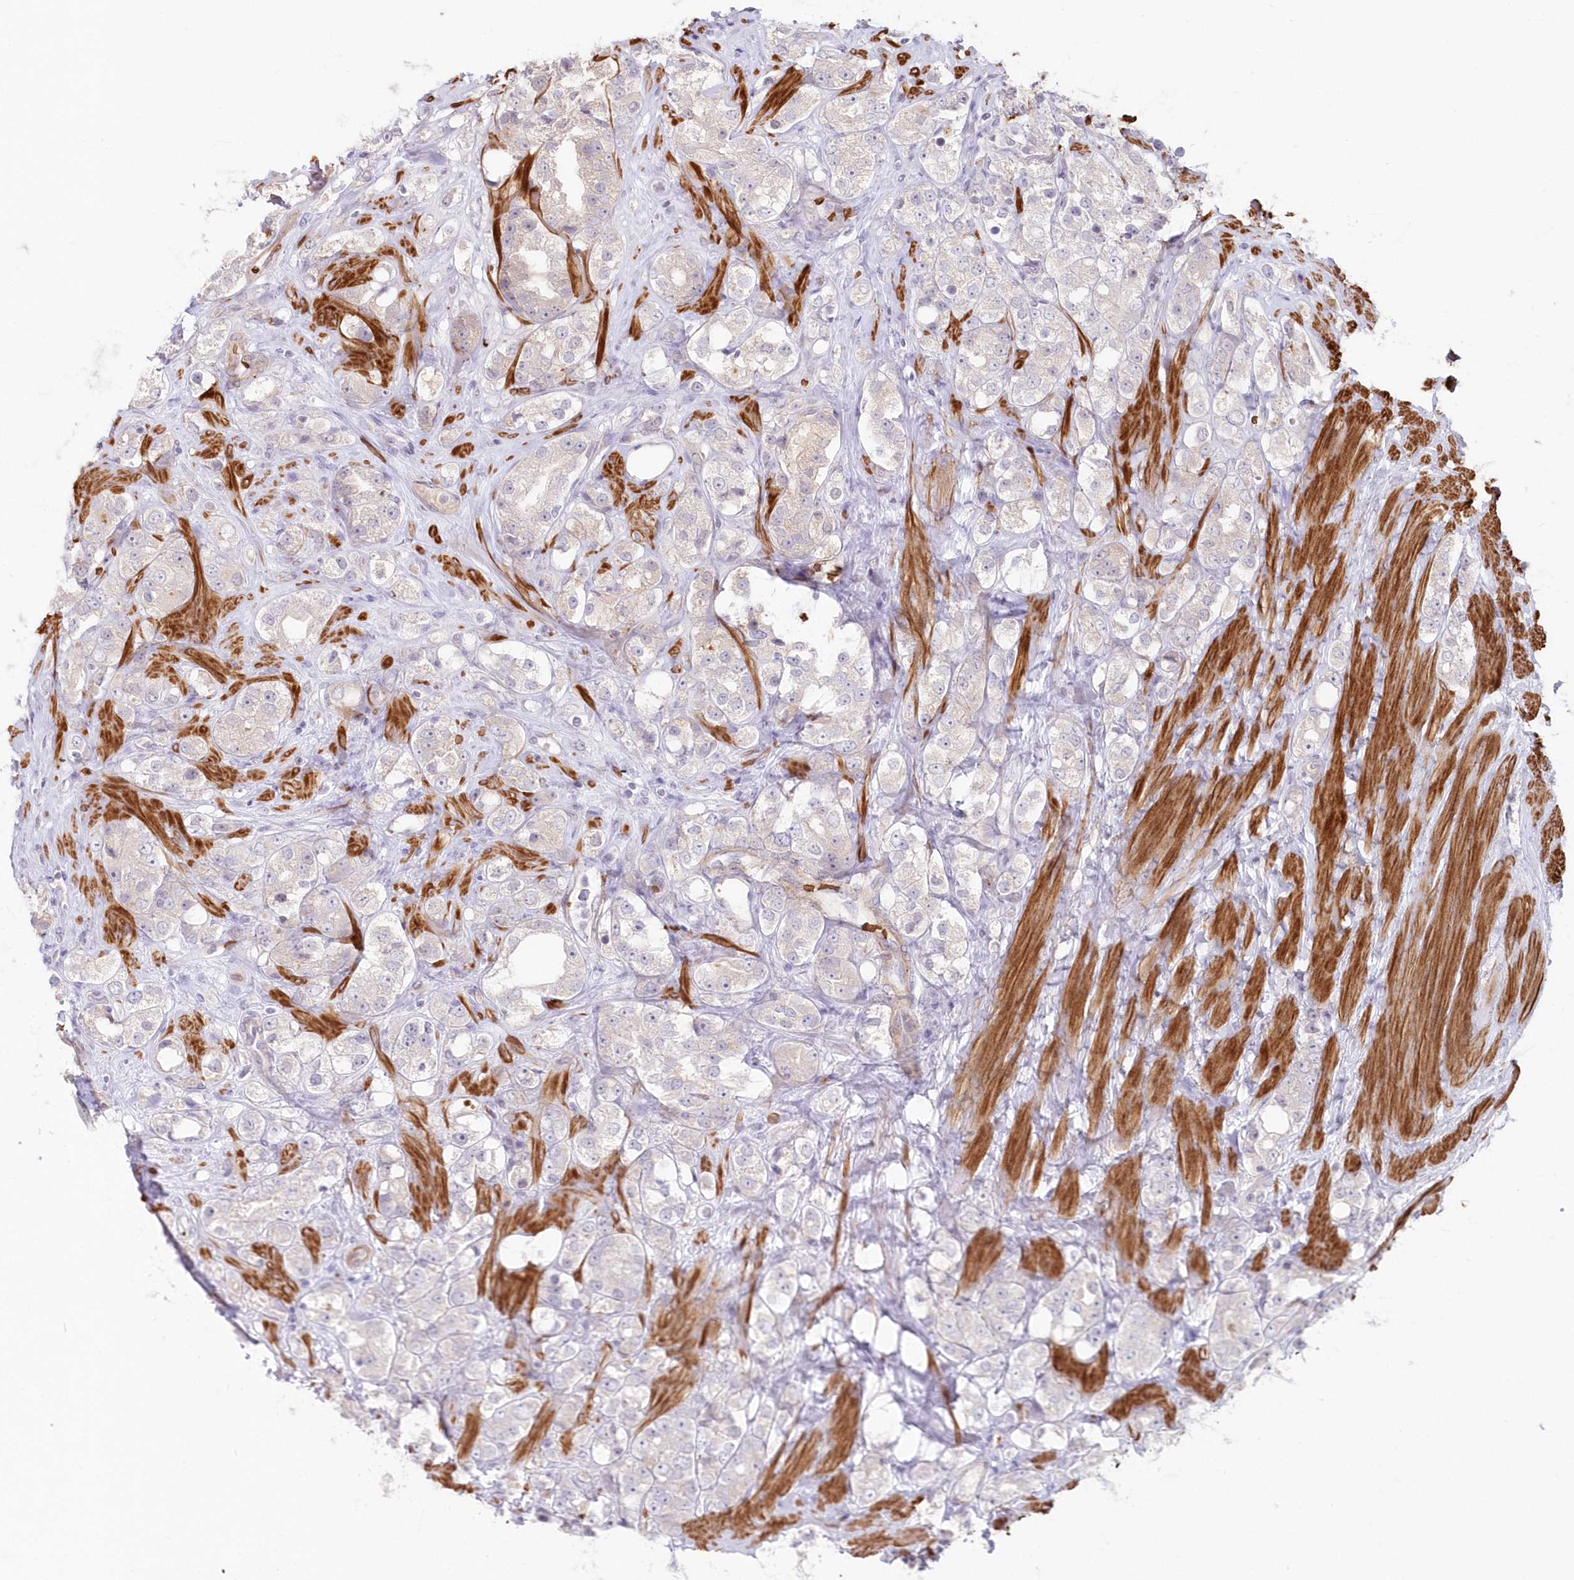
{"staining": {"intensity": "negative", "quantity": "none", "location": "none"}, "tissue": "prostate cancer", "cell_type": "Tumor cells", "image_type": "cancer", "snomed": [{"axis": "morphology", "description": "Adenocarcinoma, NOS"}, {"axis": "topography", "description": "Prostate"}], "caption": "DAB immunohistochemical staining of human adenocarcinoma (prostate) shows no significant expression in tumor cells.", "gene": "SERINC1", "patient": {"sex": "male", "age": 79}}